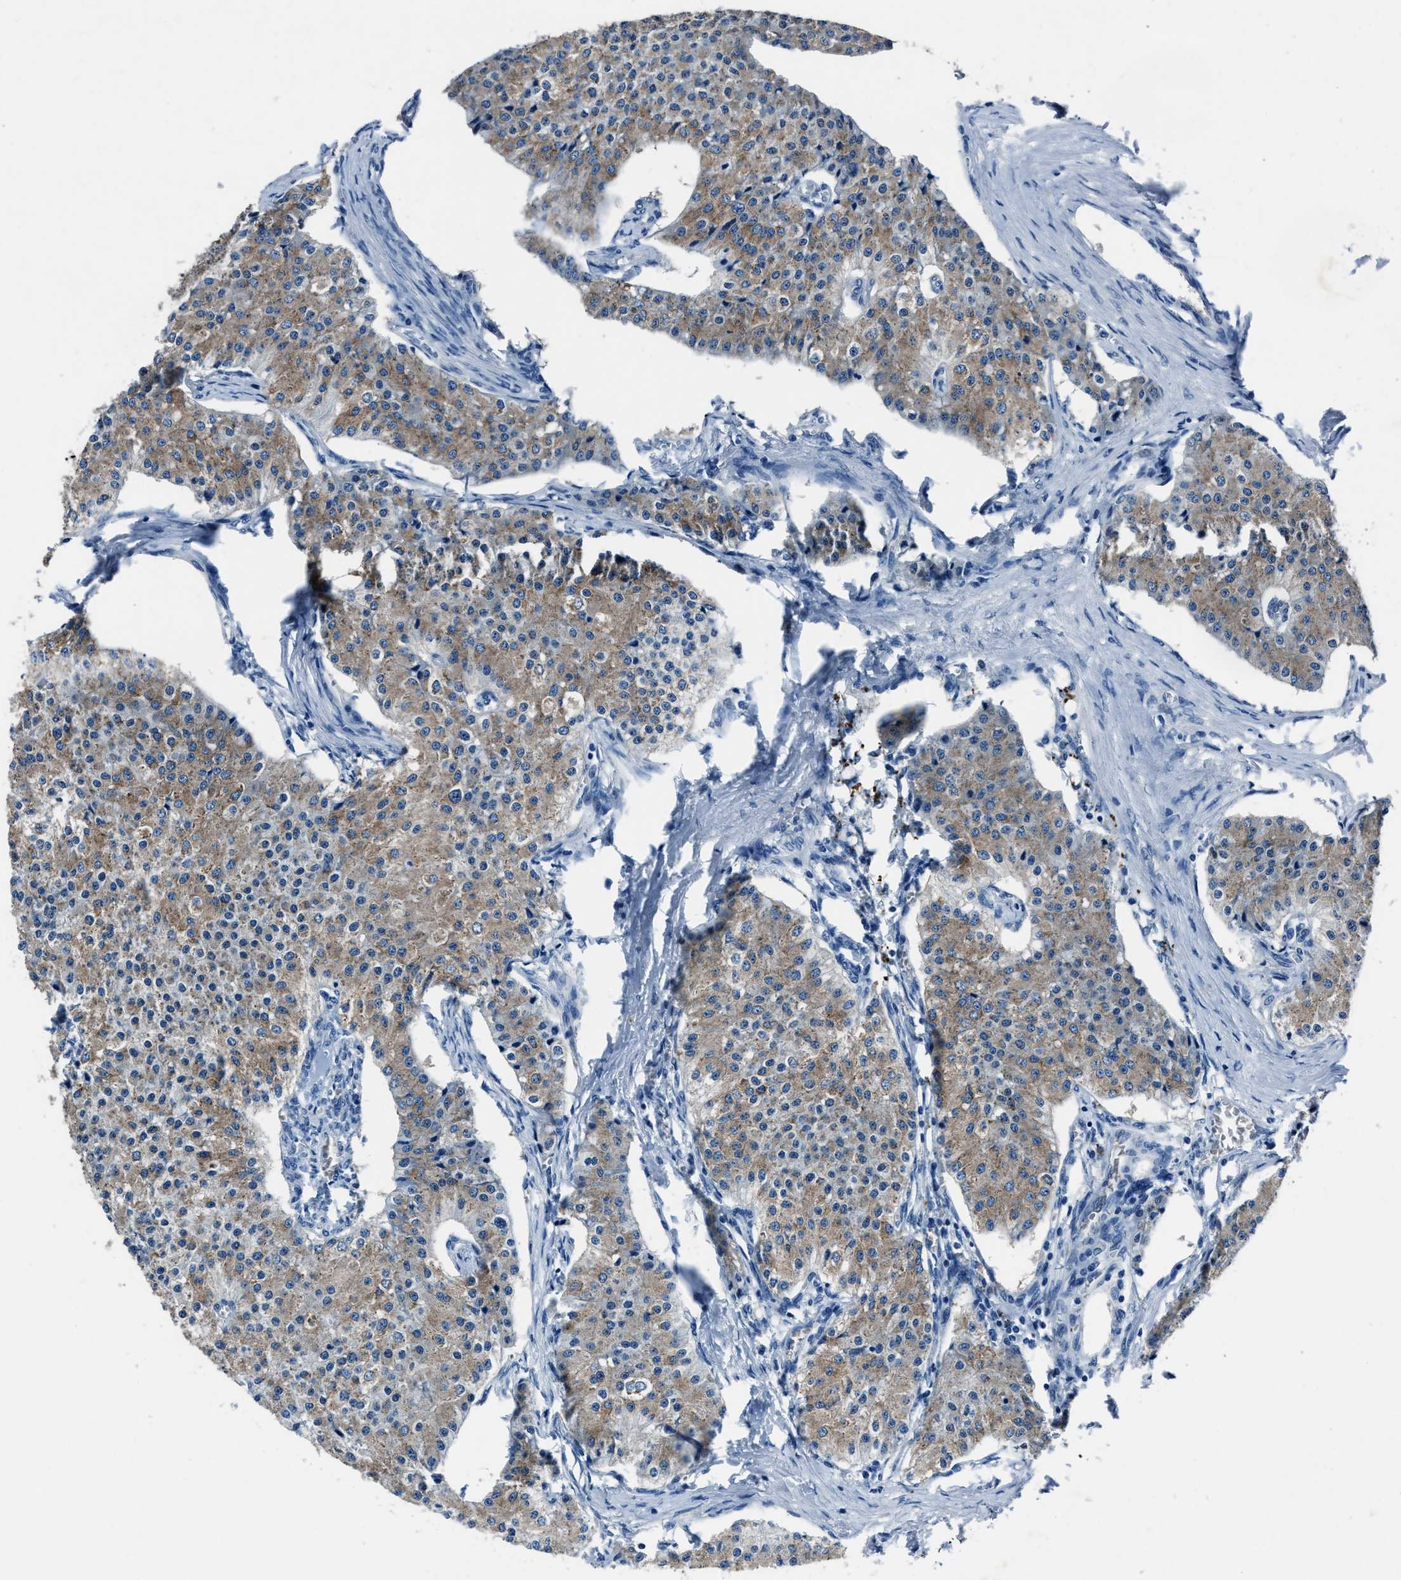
{"staining": {"intensity": "moderate", "quantity": ">75%", "location": "cytoplasmic/membranous"}, "tissue": "carcinoid", "cell_type": "Tumor cells", "image_type": "cancer", "snomed": [{"axis": "morphology", "description": "Carcinoid, malignant, NOS"}, {"axis": "topography", "description": "Colon"}], "caption": "This micrograph shows immunohistochemistry (IHC) staining of human carcinoid, with medium moderate cytoplasmic/membranous expression in about >75% of tumor cells.", "gene": "NACAD", "patient": {"sex": "female", "age": 52}}